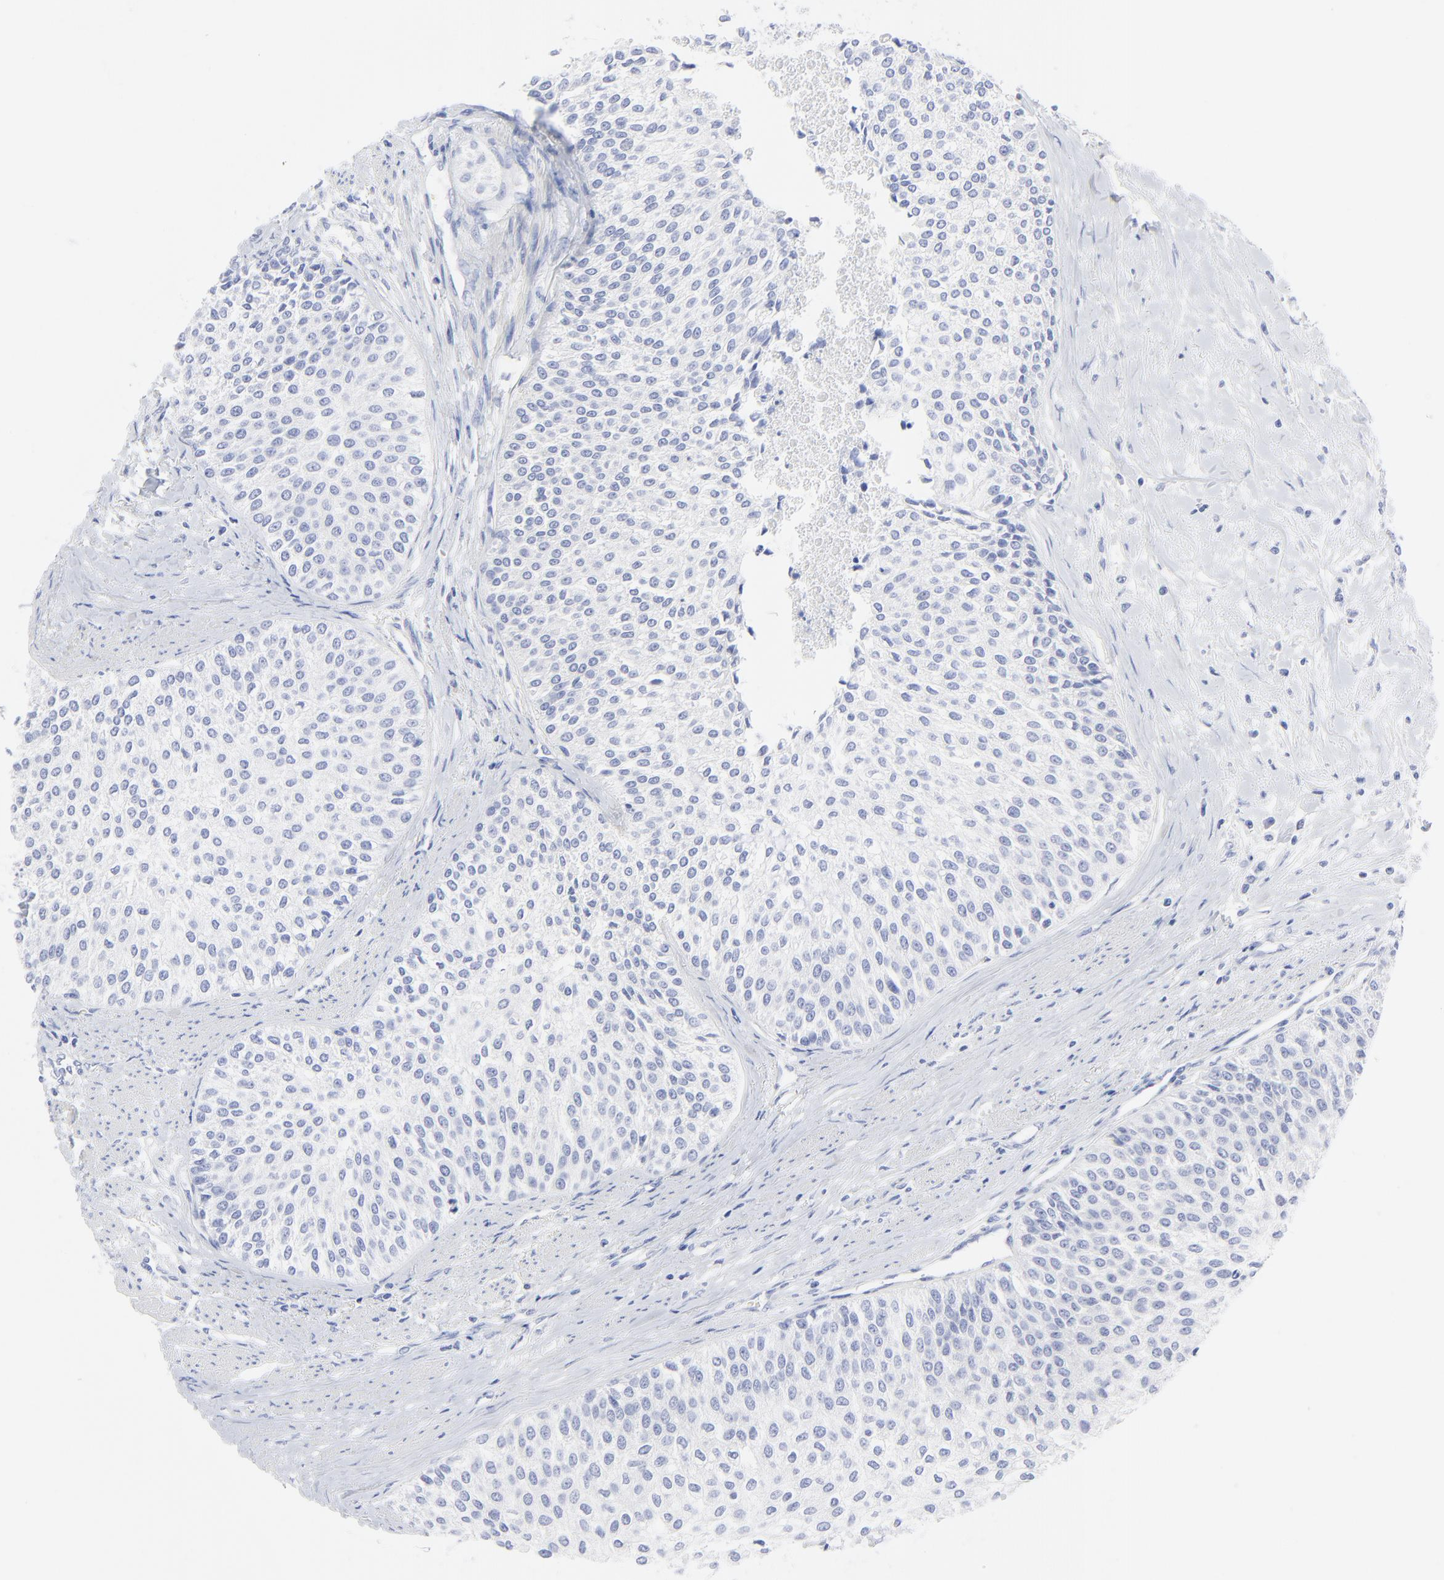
{"staining": {"intensity": "negative", "quantity": "none", "location": "none"}, "tissue": "urothelial cancer", "cell_type": "Tumor cells", "image_type": "cancer", "snomed": [{"axis": "morphology", "description": "Urothelial carcinoma, Low grade"}, {"axis": "topography", "description": "Urinary bladder"}], "caption": "A high-resolution image shows immunohistochemistry (IHC) staining of urothelial cancer, which reveals no significant staining in tumor cells. The staining is performed using DAB brown chromogen with nuclei counter-stained in using hematoxylin.", "gene": "PSD3", "patient": {"sex": "female", "age": 73}}